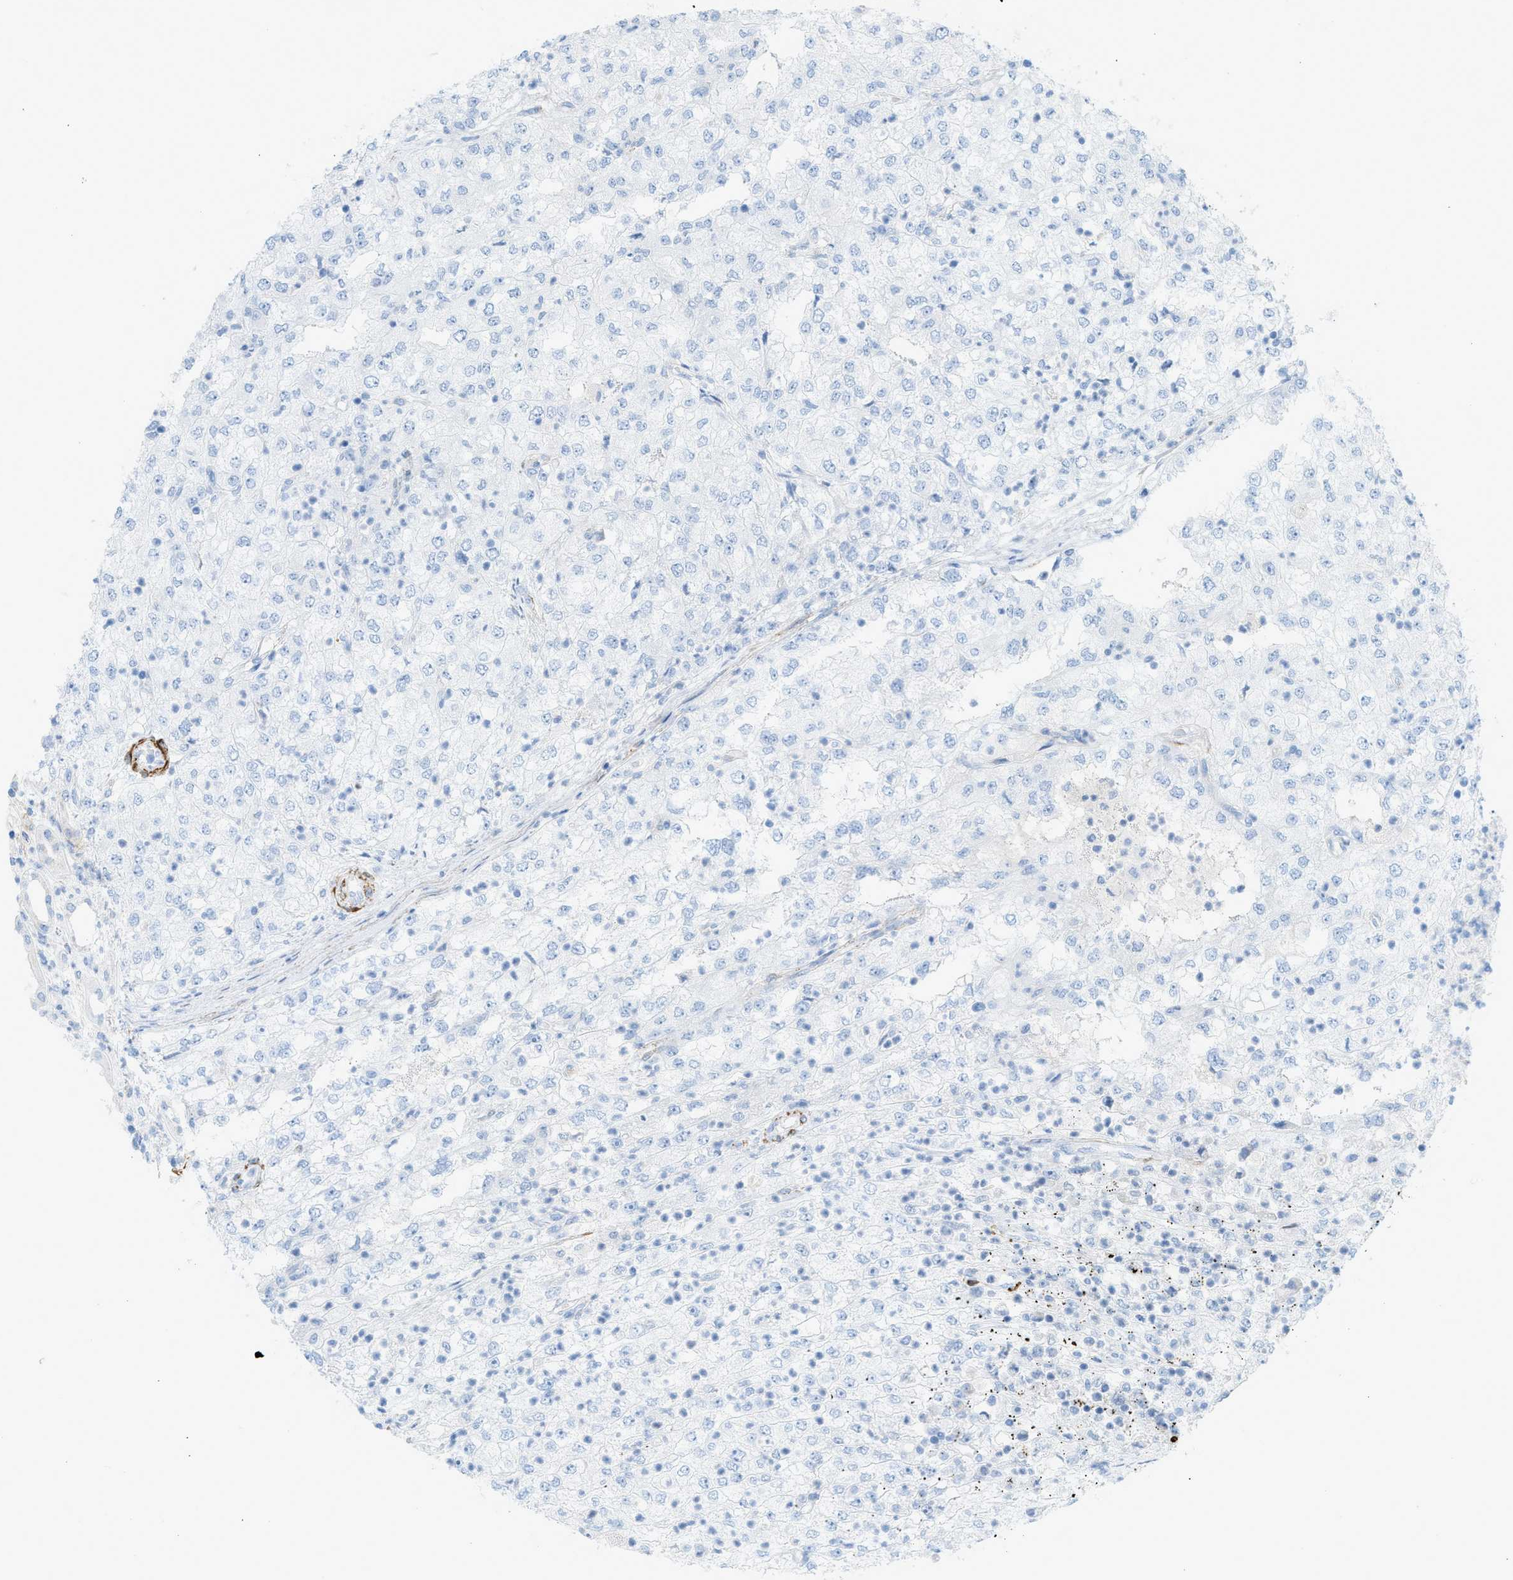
{"staining": {"intensity": "negative", "quantity": "none", "location": "none"}, "tissue": "renal cancer", "cell_type": "Tumor cells", "image_type": "cancer", "snomed": [{"axis": "morphology", "description": "Adenocarcinoma, NOS"}, {"axis": "topography", "description": "Kidney"}], "caption": "Renal adenocarcinoma stained for a protein using immunohistochemistry (IHC) reveals no positivity tumor cells.", "gene": "MYH11", "patient": {"sex": "female", "age": 54}}